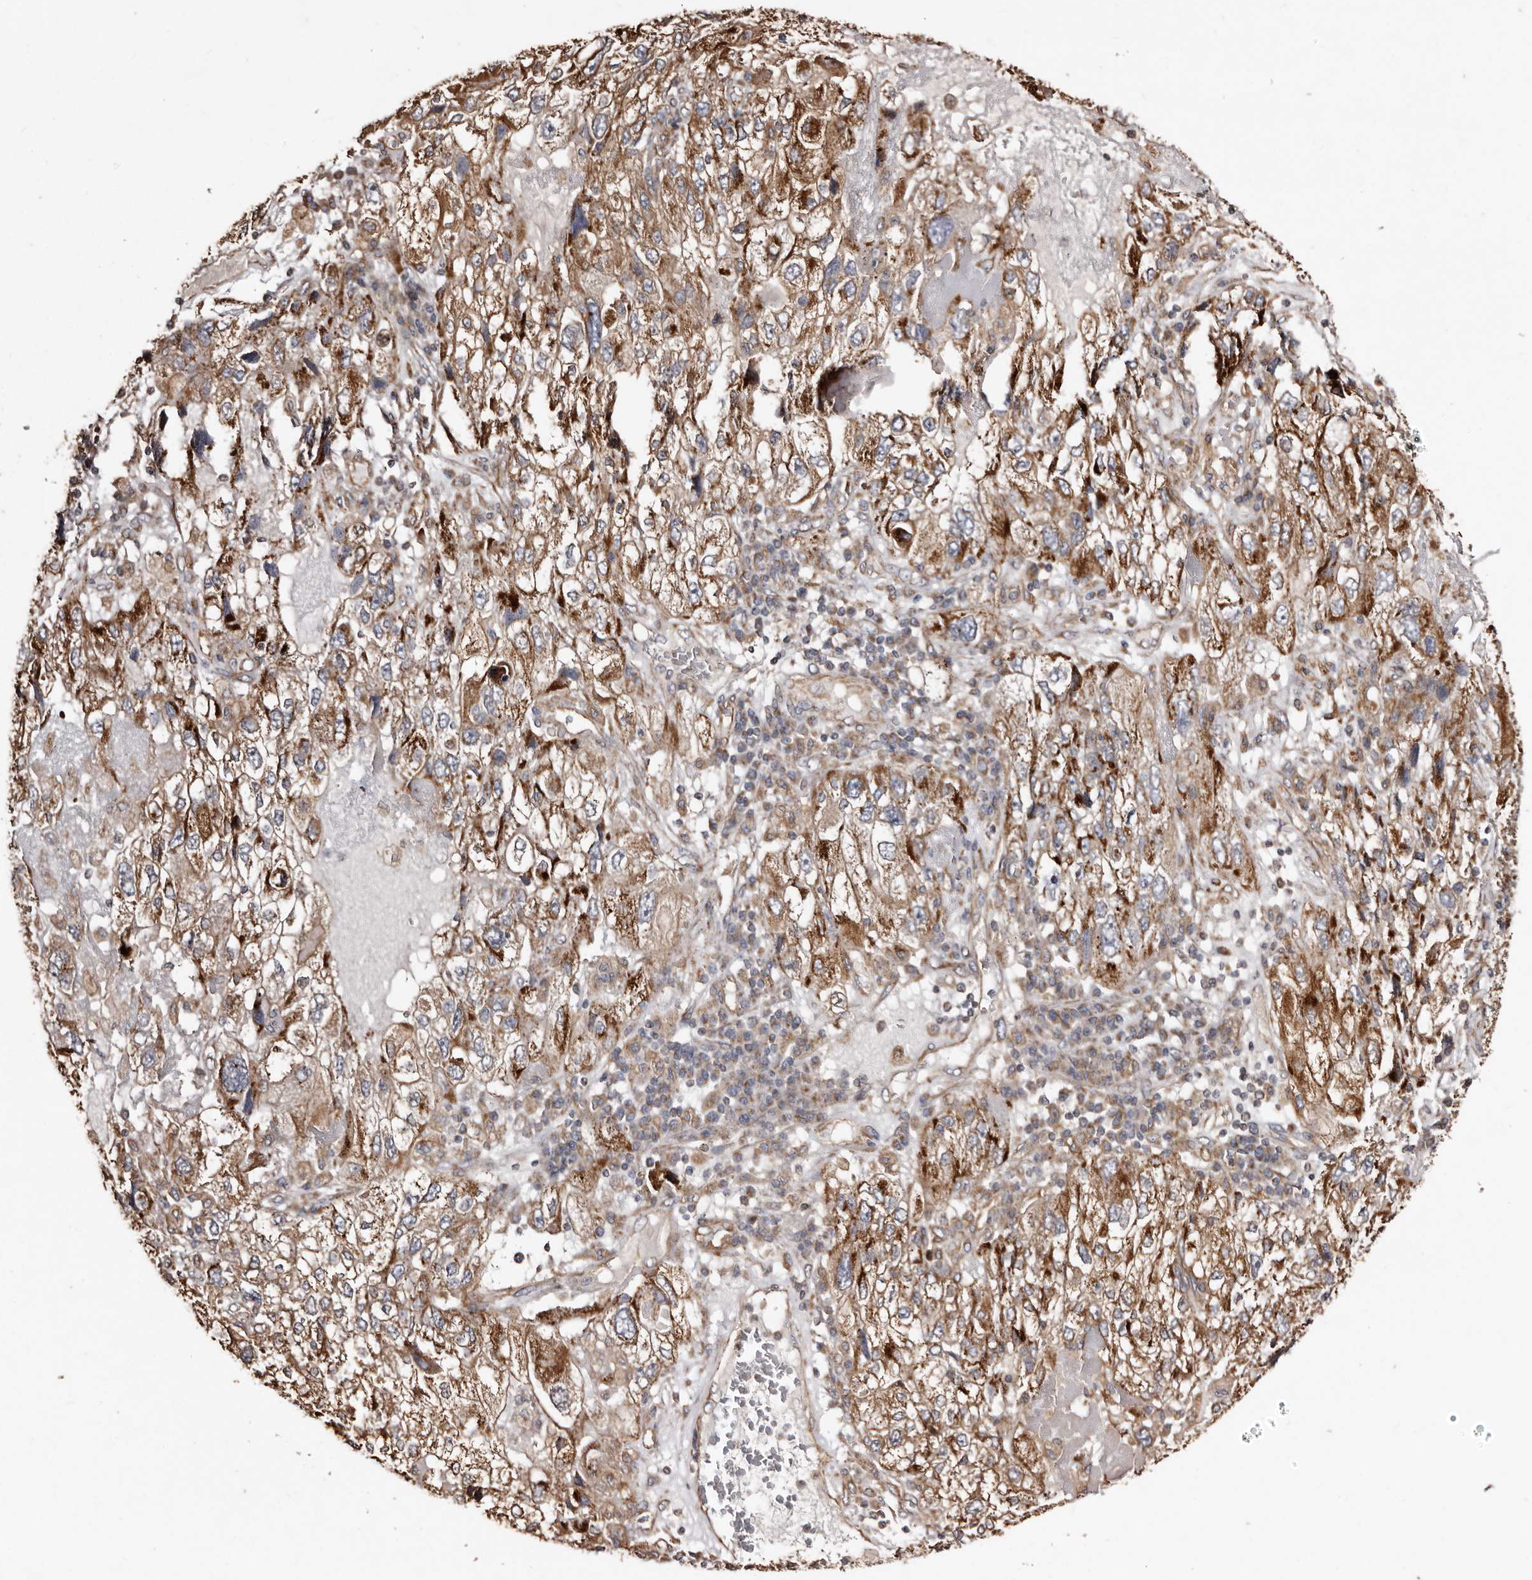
{"staining": {"intensity": "moderate", "quantity": ">75%", "location": "cytoplasmic/membranous"}, "tissue": "endometrial cancer", "cell_type": "Tumor cells", "image_type": "cancer", "snomed": [{"axis": "morphology", "description": "Adenocarcinoma, NOS"}, {"axis": "topography", "description": "Endometrium"}], "caption": "Human endometrial adenocarcinoma stained with a brown dye exhibits moderate cytoplasmic/membranous positive positivity in about >75% of tumor cells.", "gene": "MACC1", "patient": {"sex": "female", "age": 49}}